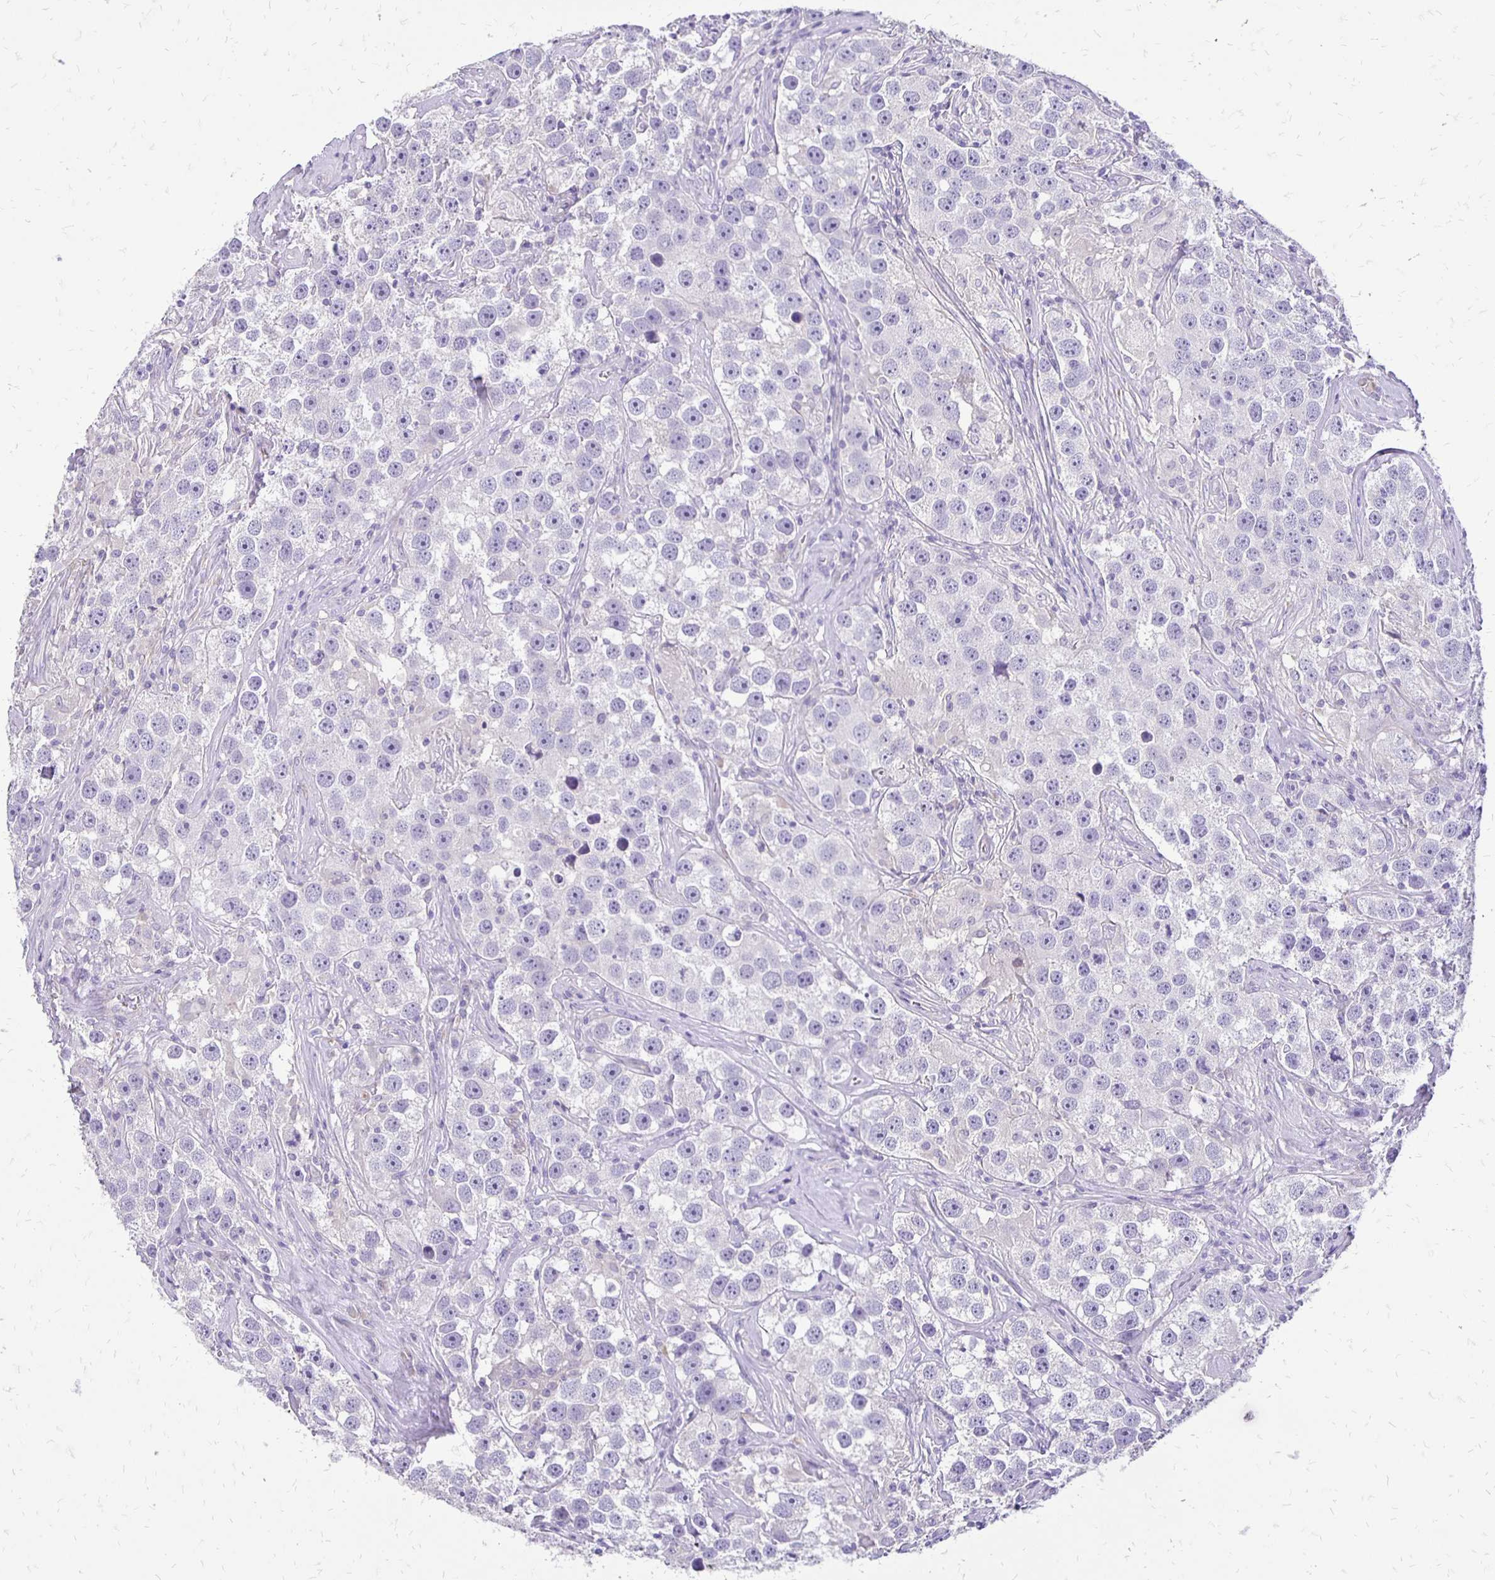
{"staining": {"intensity": "negative", "quantity": "none", "location": "none"}, "tissue": "testis cancer", "cell_type": "Tumor cells", "image_type": "cancer", "snomed": [{"axis": "morphology", "description": "Seminoma, NOS"}, {"axis": "topography", "description": "Testis"}], "caption": "Tumor cells are negative for protein expression in human testis cancer.", "gene": "ANKRD45", "patient": {"sex": "male", "age": 49}}